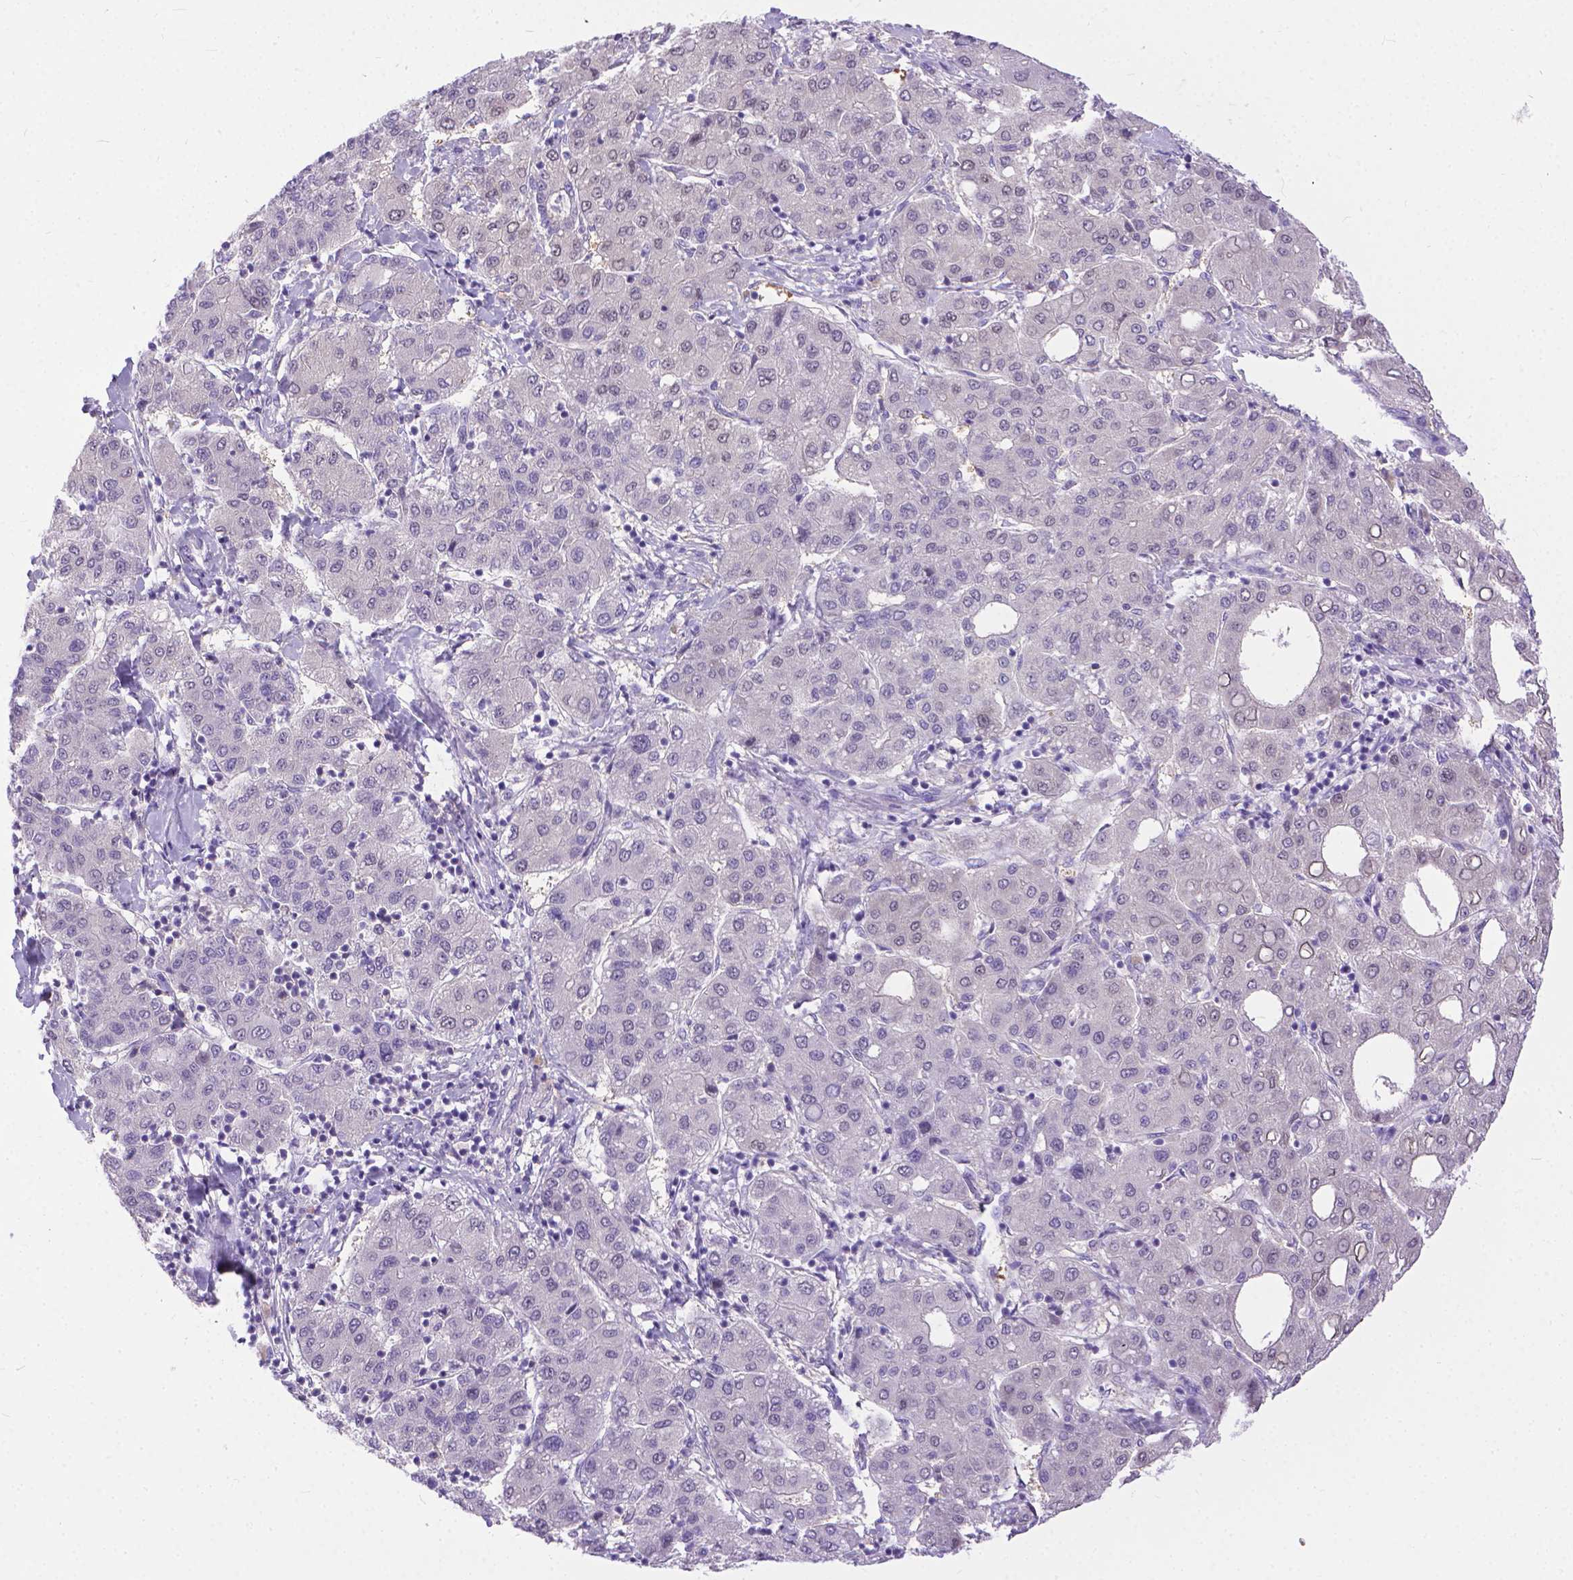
{"staining": {"intensity": "negative", "quantity": "none", "location": "none"}, "tissue": "liver cancer", "cell_type": "Tumor cells", "image_type": "cancer", "snomed": [{"axis": "morphology", "description": "Carcinoma, Hepatocellular, NOS"}, {"axis": "topography", "description": "Liver"}], "caption": "High magnification brightfield microscopy of liver cancer (hepatocellular carcinoma) stained with DAB (3,3'-diaminobenzidine) (brown) and counterstained with hematoxylin (blue): tumor cells show no significant staining.", "gene": "TTLL6", "patient": {"sex": "male", "age": 65}}